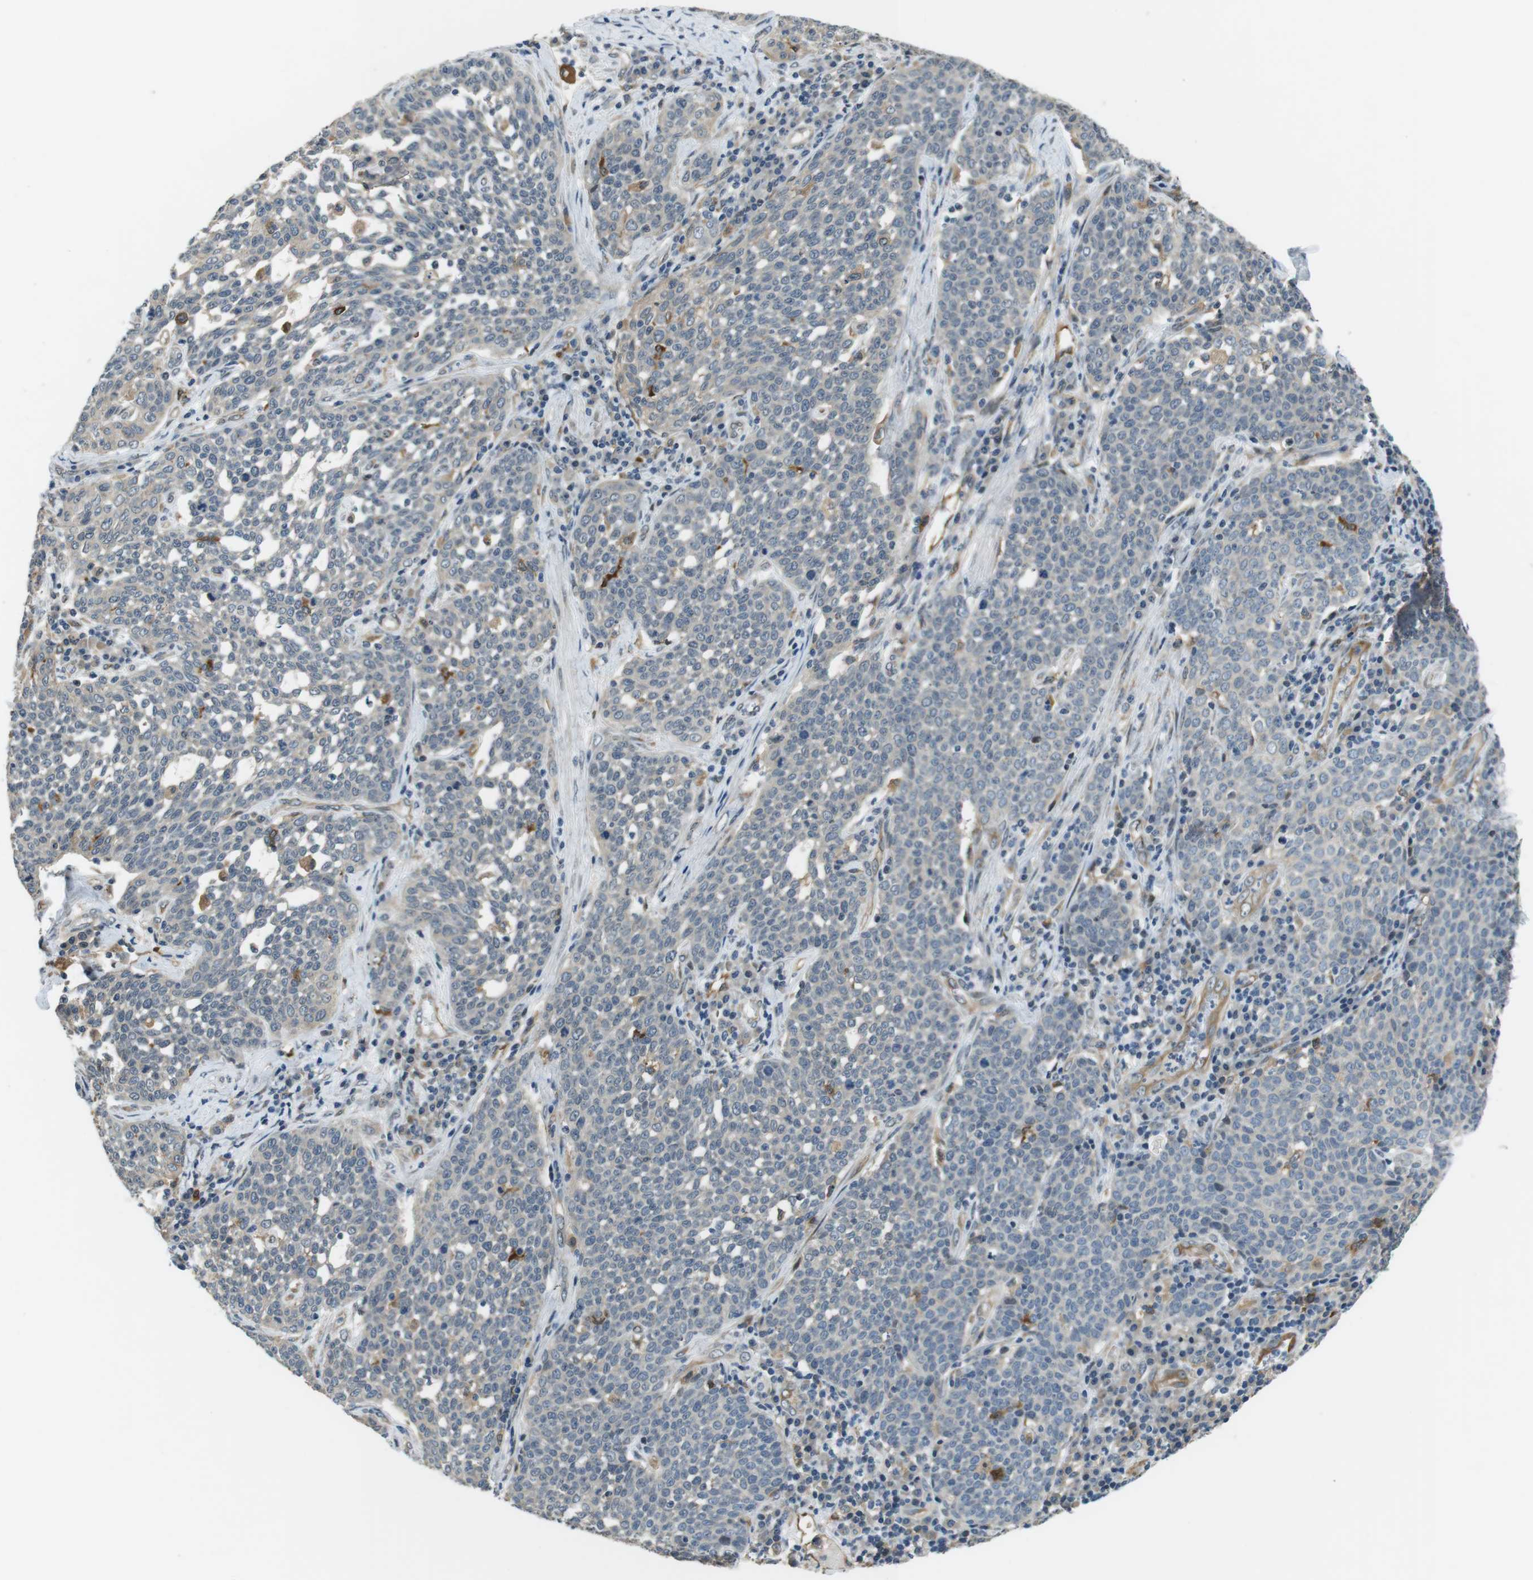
{"staining": {"intensity": "weak", "quantity": "<25%", "location": "cytoplasmic/membranous"}, "tissue": "cervical cancer", "cell_type": "Tumor cells", "image_type": "cancer", "snomed": [{"axis": "morphology", "description": "Squamous cell carcinoma, NOS"}, {"axis": "topography", "description": "Cervix"}], "caption": "High magnification brightfield microscopy of cervical squamous cell carcinoma stained with DAB (brown) and counterstained with hematoxylin (blue): tumor cells show no significant positivity.", "gene": "PALD1", "patient": {"sex": "female", "age": 34}}